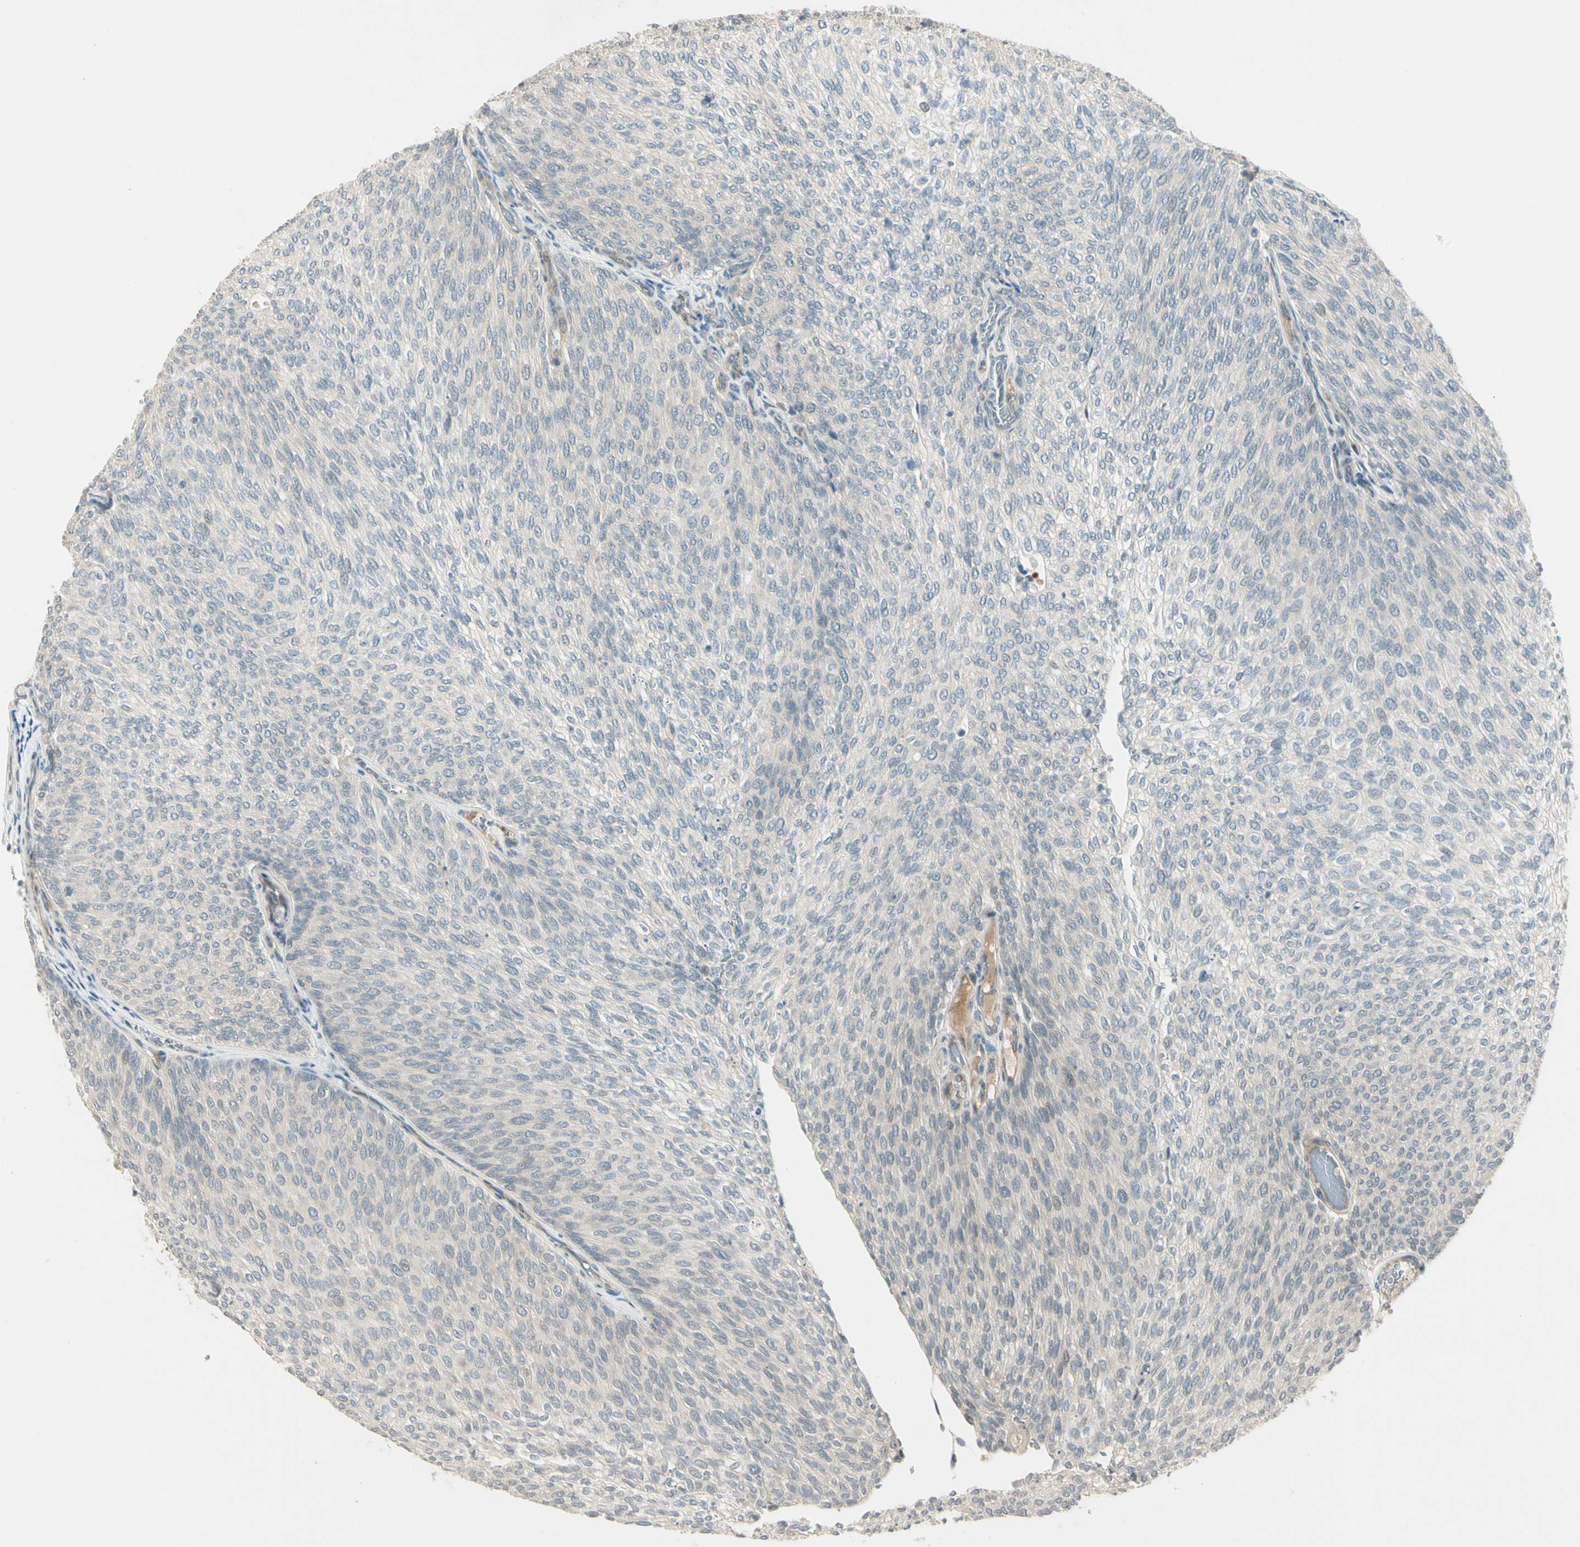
{"staining": {"intensity": "negative", "quantity": "none", "location": "none"}, "tissue": "urothelial cancer", "cell_type": "Tumor cells", "image_type": "cancer", "snomed": [{"axis": "morphology", "description": "Urothelial carcinoma, Low grade"}, {"axis": "topography", "description": "Urinary bladder"}], "caption": "A high-resolution photomicrograph shows immunohistochemistry (IHC) staining of low-grade urothelial carcinoma, which demonstrates no significant positivity in tumor cells.", "gene": "PCDHB15", "patient": {"sex": "female", "age": 79}}